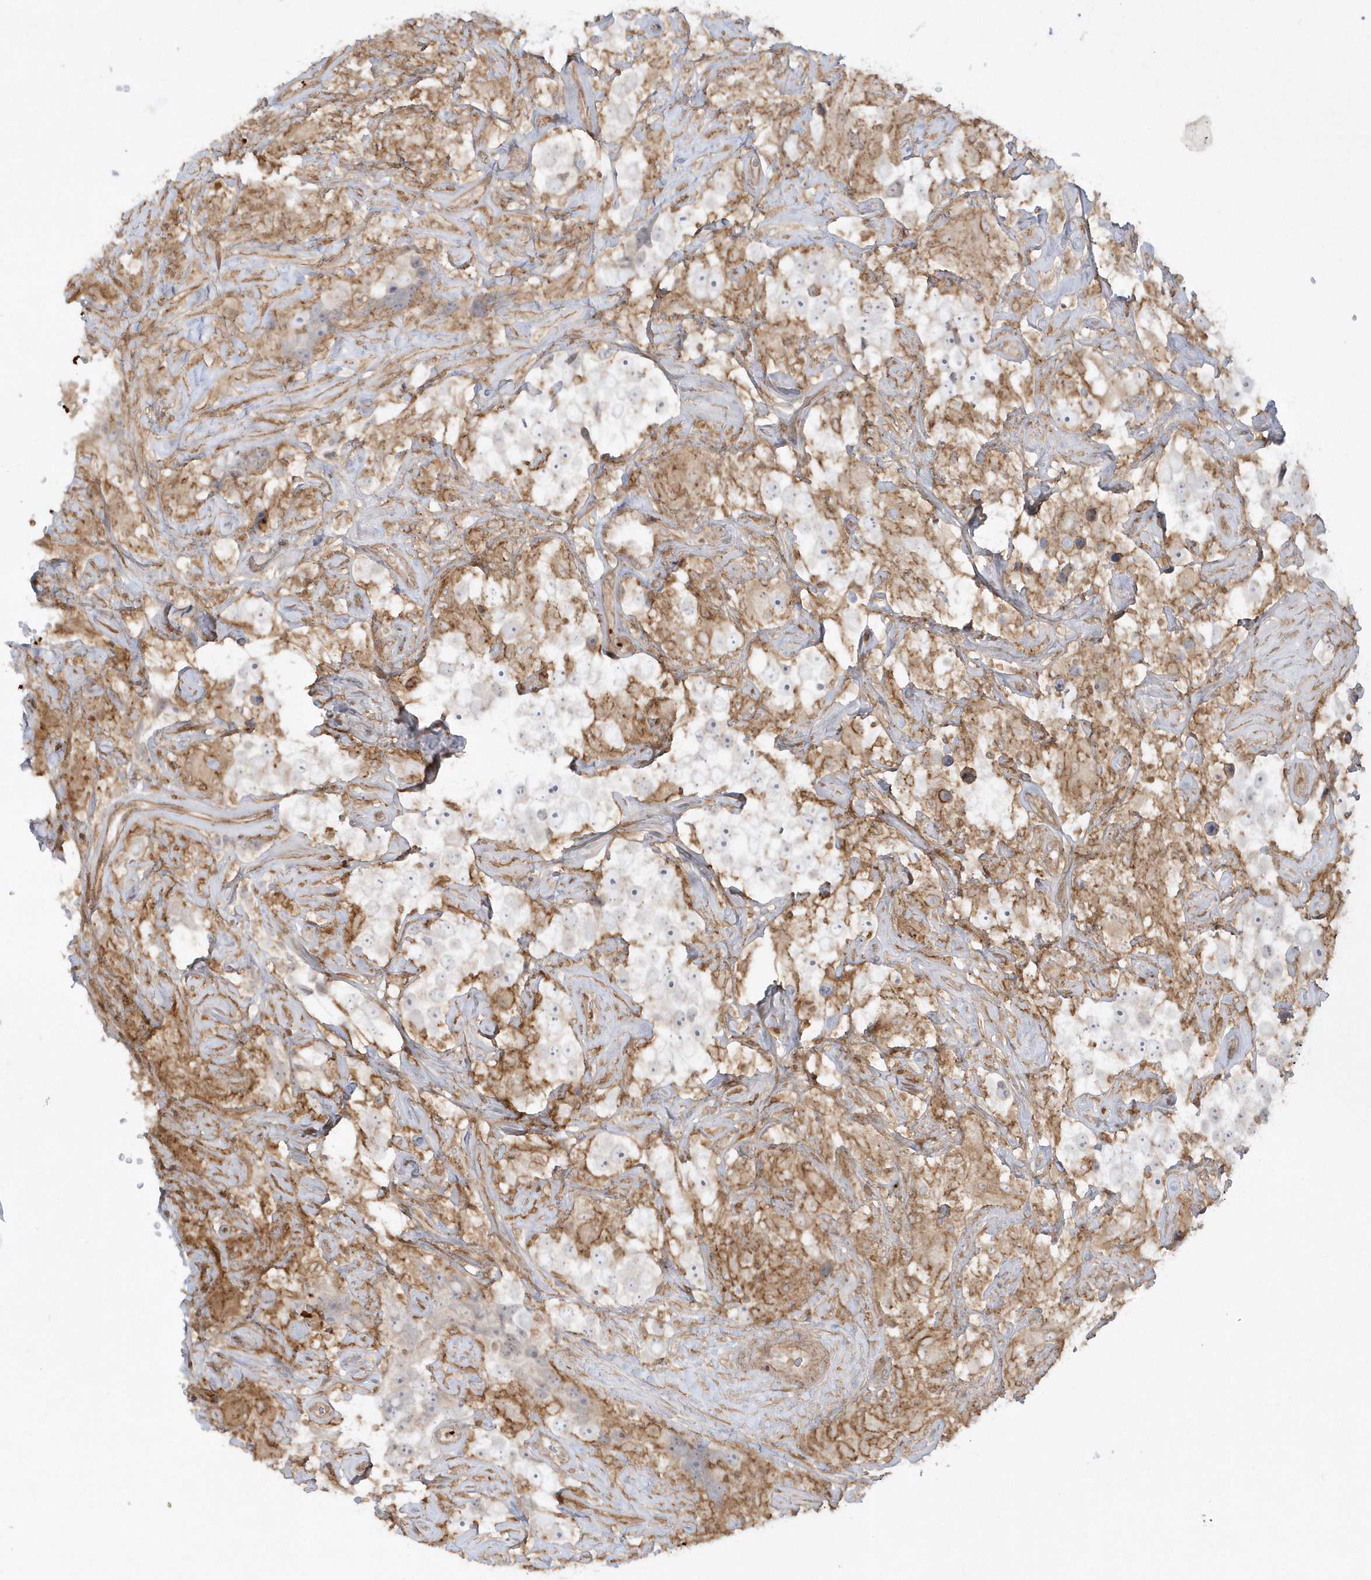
{"staining": {"intensity": "negative", "quantity": "none", "location": "none"}, "tissue": "testis cancer", "cell_type": "Tumor cells", "image_type": "cancer", "snomed": [{"axis": "morphology", "description": "Seminoma, NOS"}, {"axis": "topography", "description": "Testis"}], "caption": "Tumor cells are negative for brown protein staining in testis seminoma.", "gene": "BSN", "patient": {"sex": "male", "age": 49}}